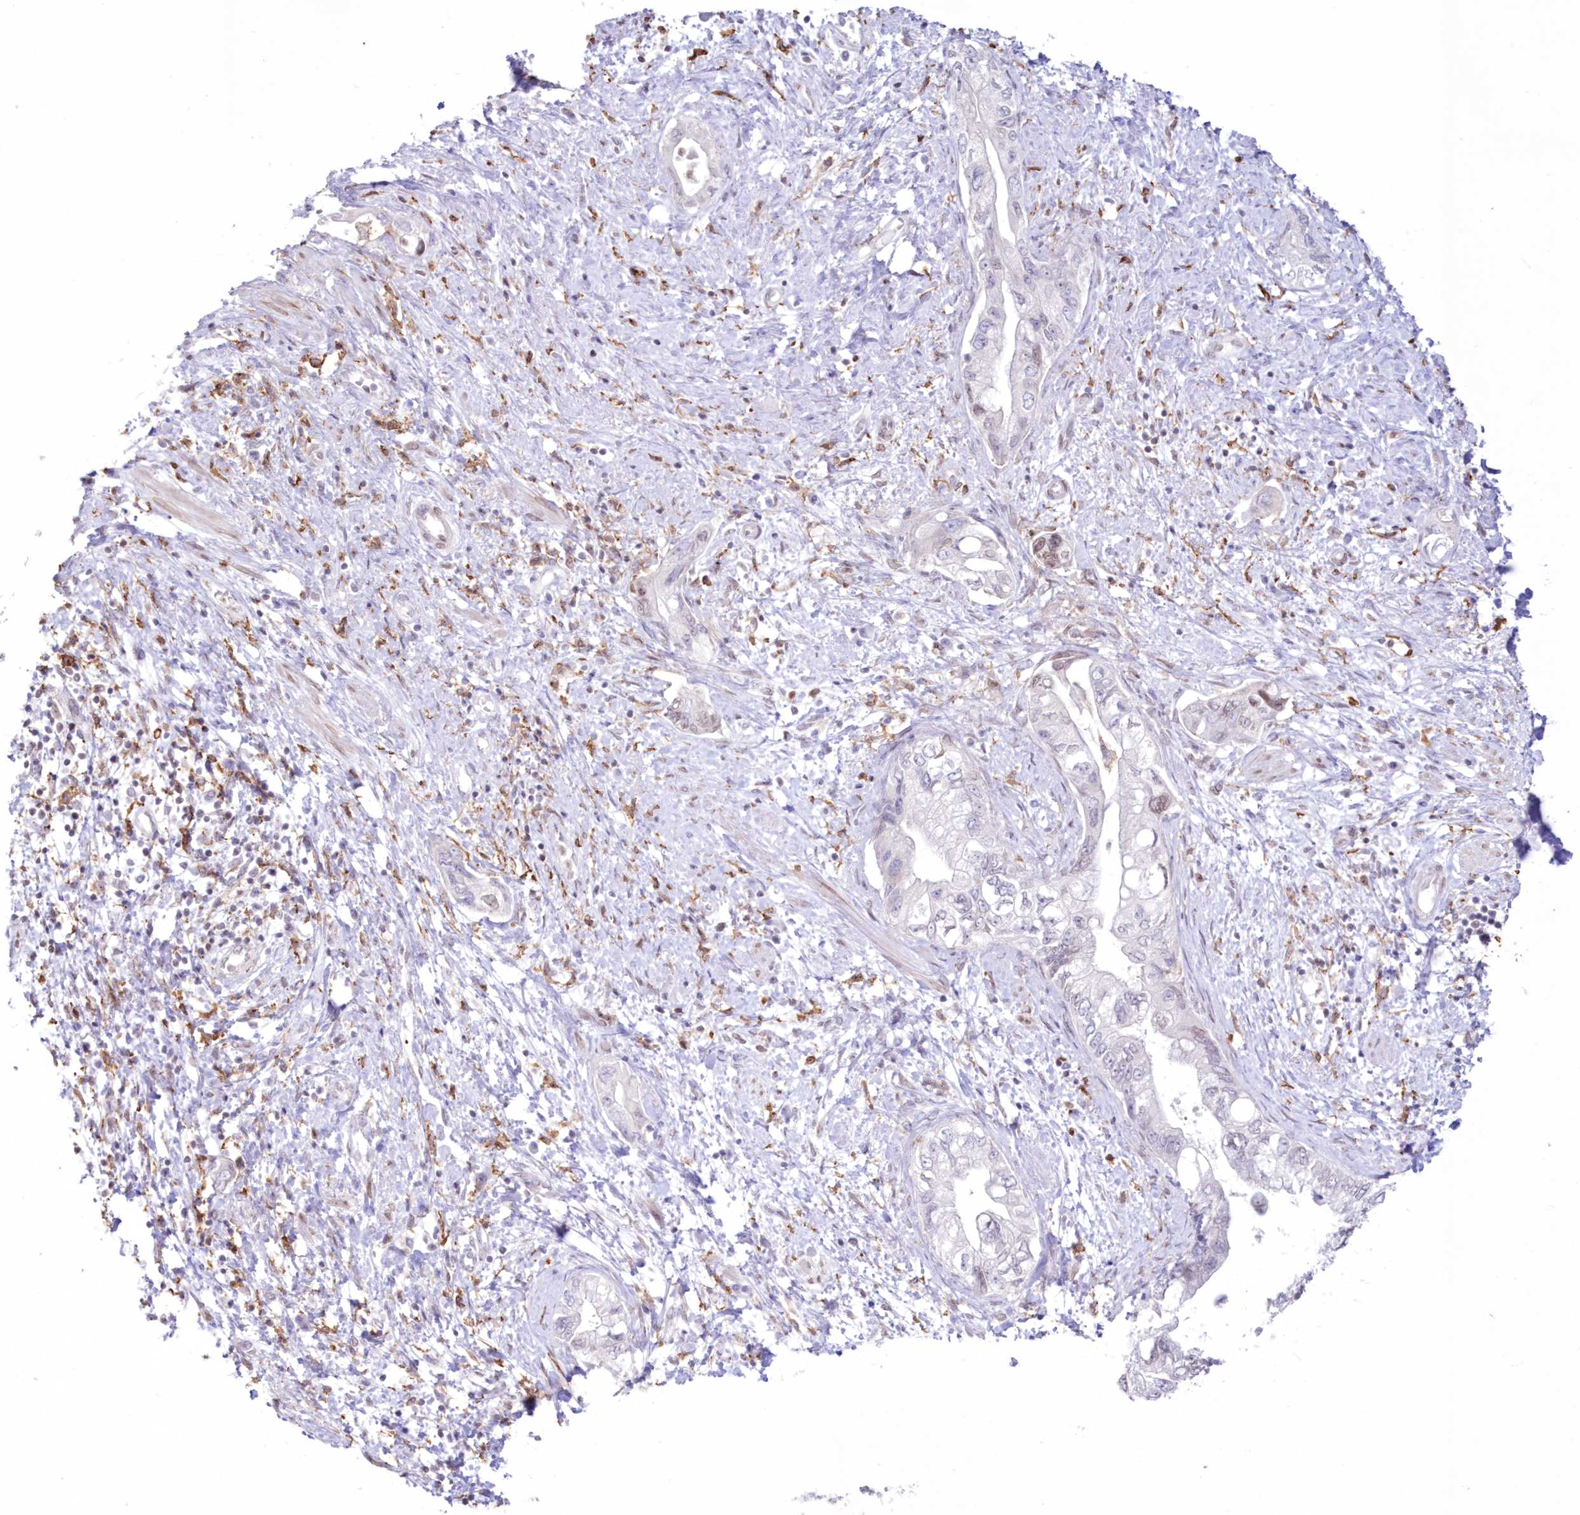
{"staining": {"intensity": "negative", "quantity": "none", "location": "none"}, "tissue": "pancreatic cancer", "cell_type": "Tumor cells", "image_type": "cancer", "snomed": [{"axis": "morphology", "description": "Adenocarcinoma, NOS"}, {"axis": "topography", "description": "Pancreas"}], "caption": "DAB (3,3'-diaminobenzidine) immunohistochemical staining of pancreatic adenocarcinoma exhibits no significant positivity in tumor cells.", "gene": "C11orf1", "patient": {"sex": "female", "age": 73}}